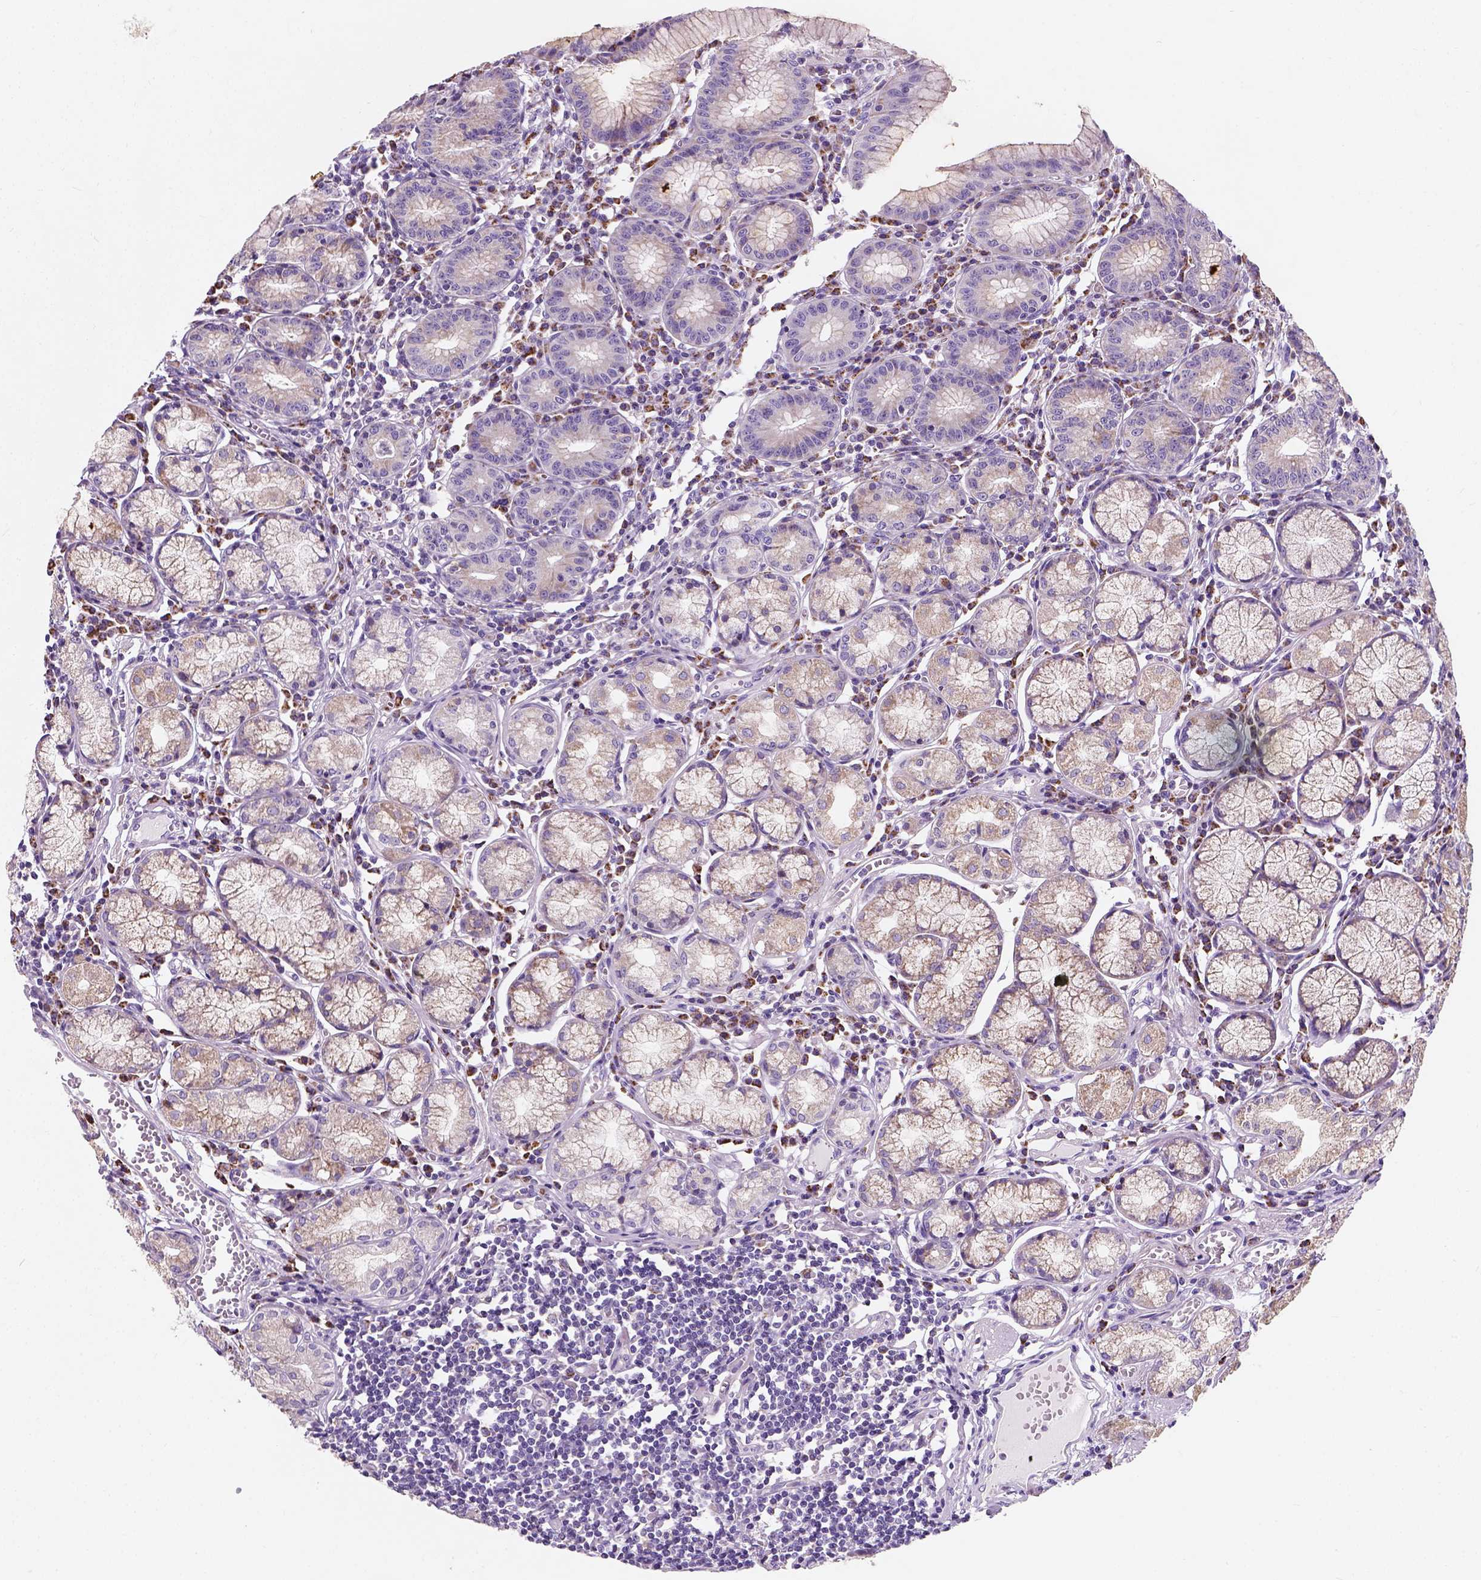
{"staining": {"intensity": "weak", "quantity": "25%-75%", "location": "cytoplasmic/membranous"}, "tissue": "stomach", "cell_type": "Glandular cells", "image_type": "normal", "snomed": [{"axis": "morphology", "description": "Normal tissue, NOS"}, {"axis": "topography", "description": "Stomach"}], "caption": "Protein analysis of unremarkable stomach displays weak cytoplasmic/membranous staining in approximately 25%-75% of glandular cells. (Brightfield microscopy of DAB IHC at high magnification).", "gene": "CHODL", "patient": {"sex": "male", "age": 55}}